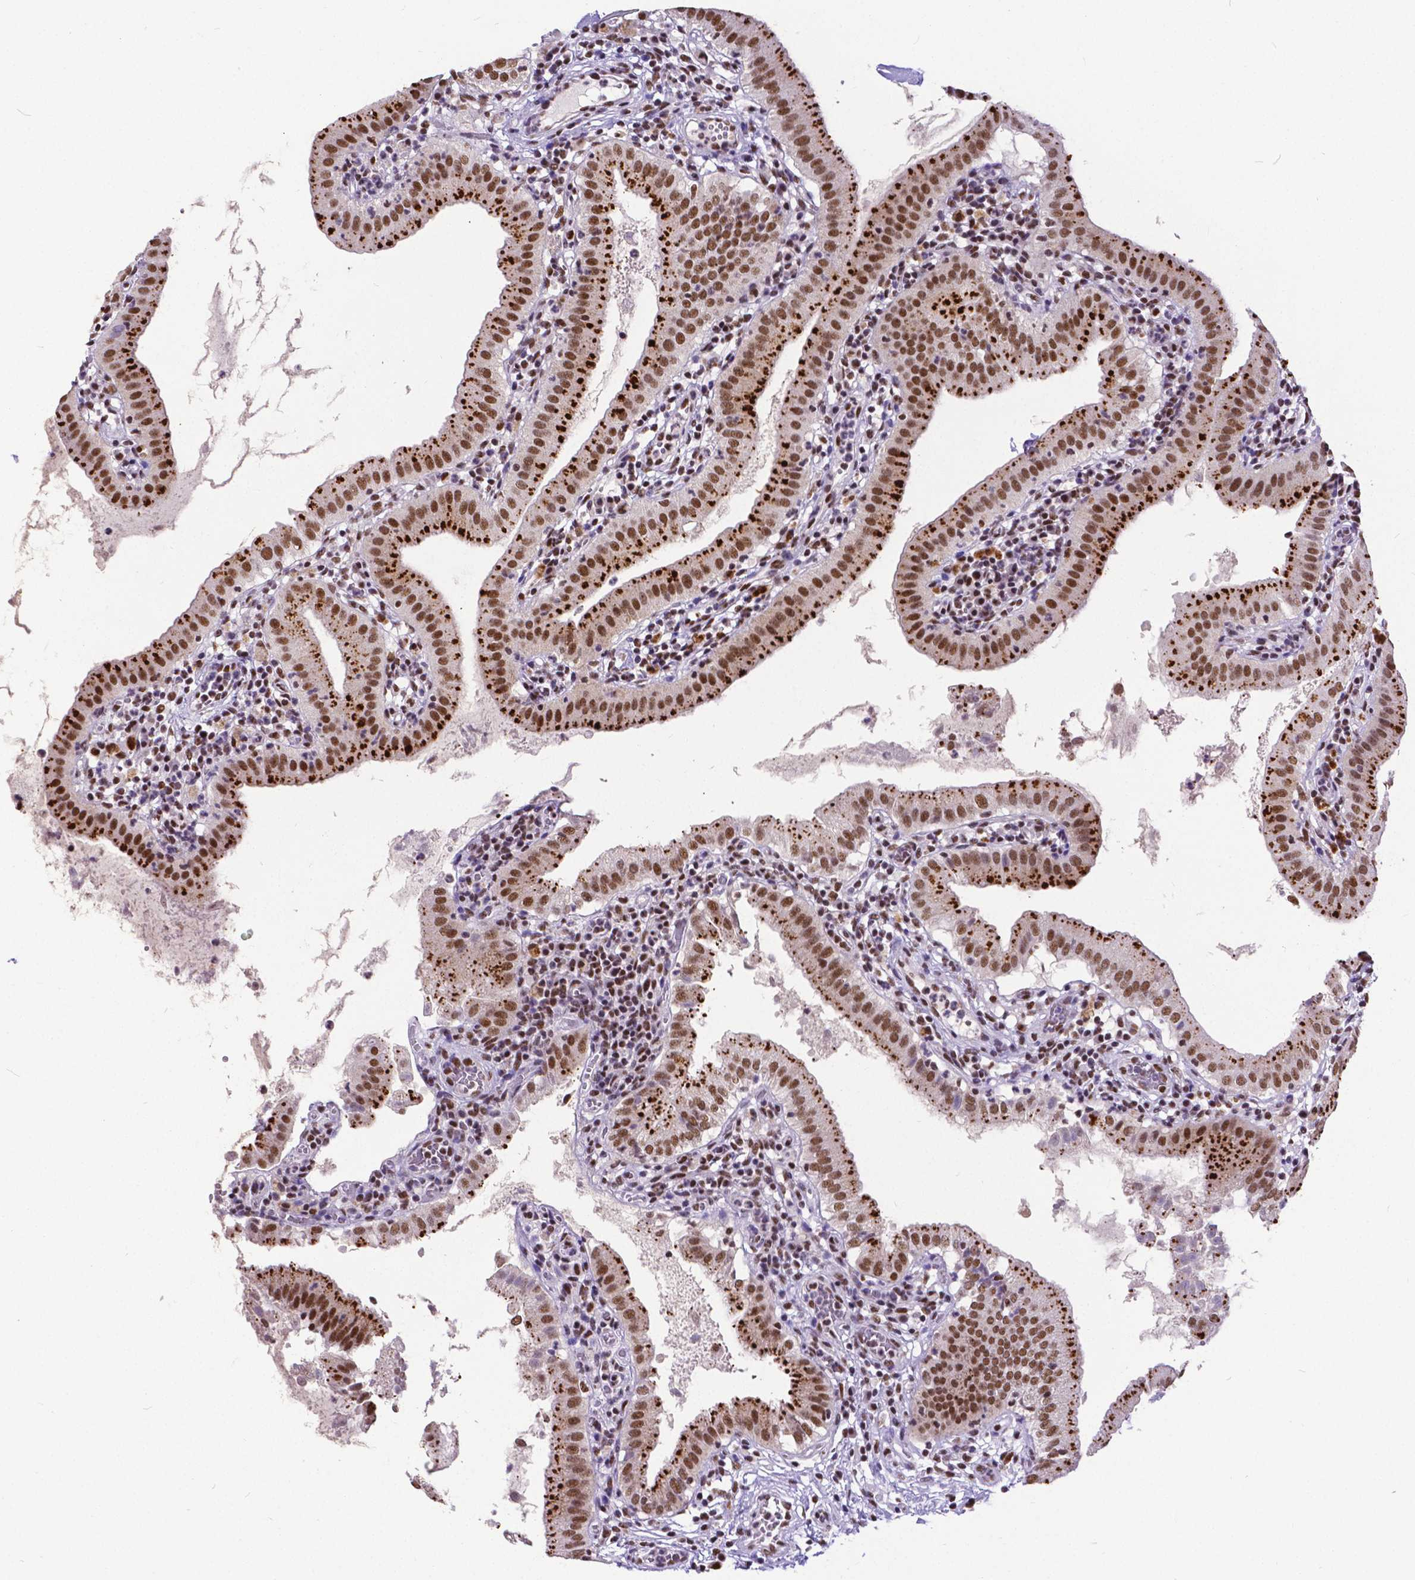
{"staining": {"intensity": "strong", "quantity": ">75%", "location": "cytoplasmic/membranous,nuclear"}, "tissue": "gallbladder", "cell_type": "Glandular cells", "image_type": "normal", "snomed": [{"axis": "morphology", "description": "Normal tissue, NOS"}, {"axis": "topography", "description": "Gallbladder"}], "caption": "Immunohistochemical staining of benign human gallbladder displays strong cytoplasmic/membranous,nuclear protein expression in approximately >75% of glandular cells.", "gene": "ATRX", "patient": {"sex": "female", "age": 65}}